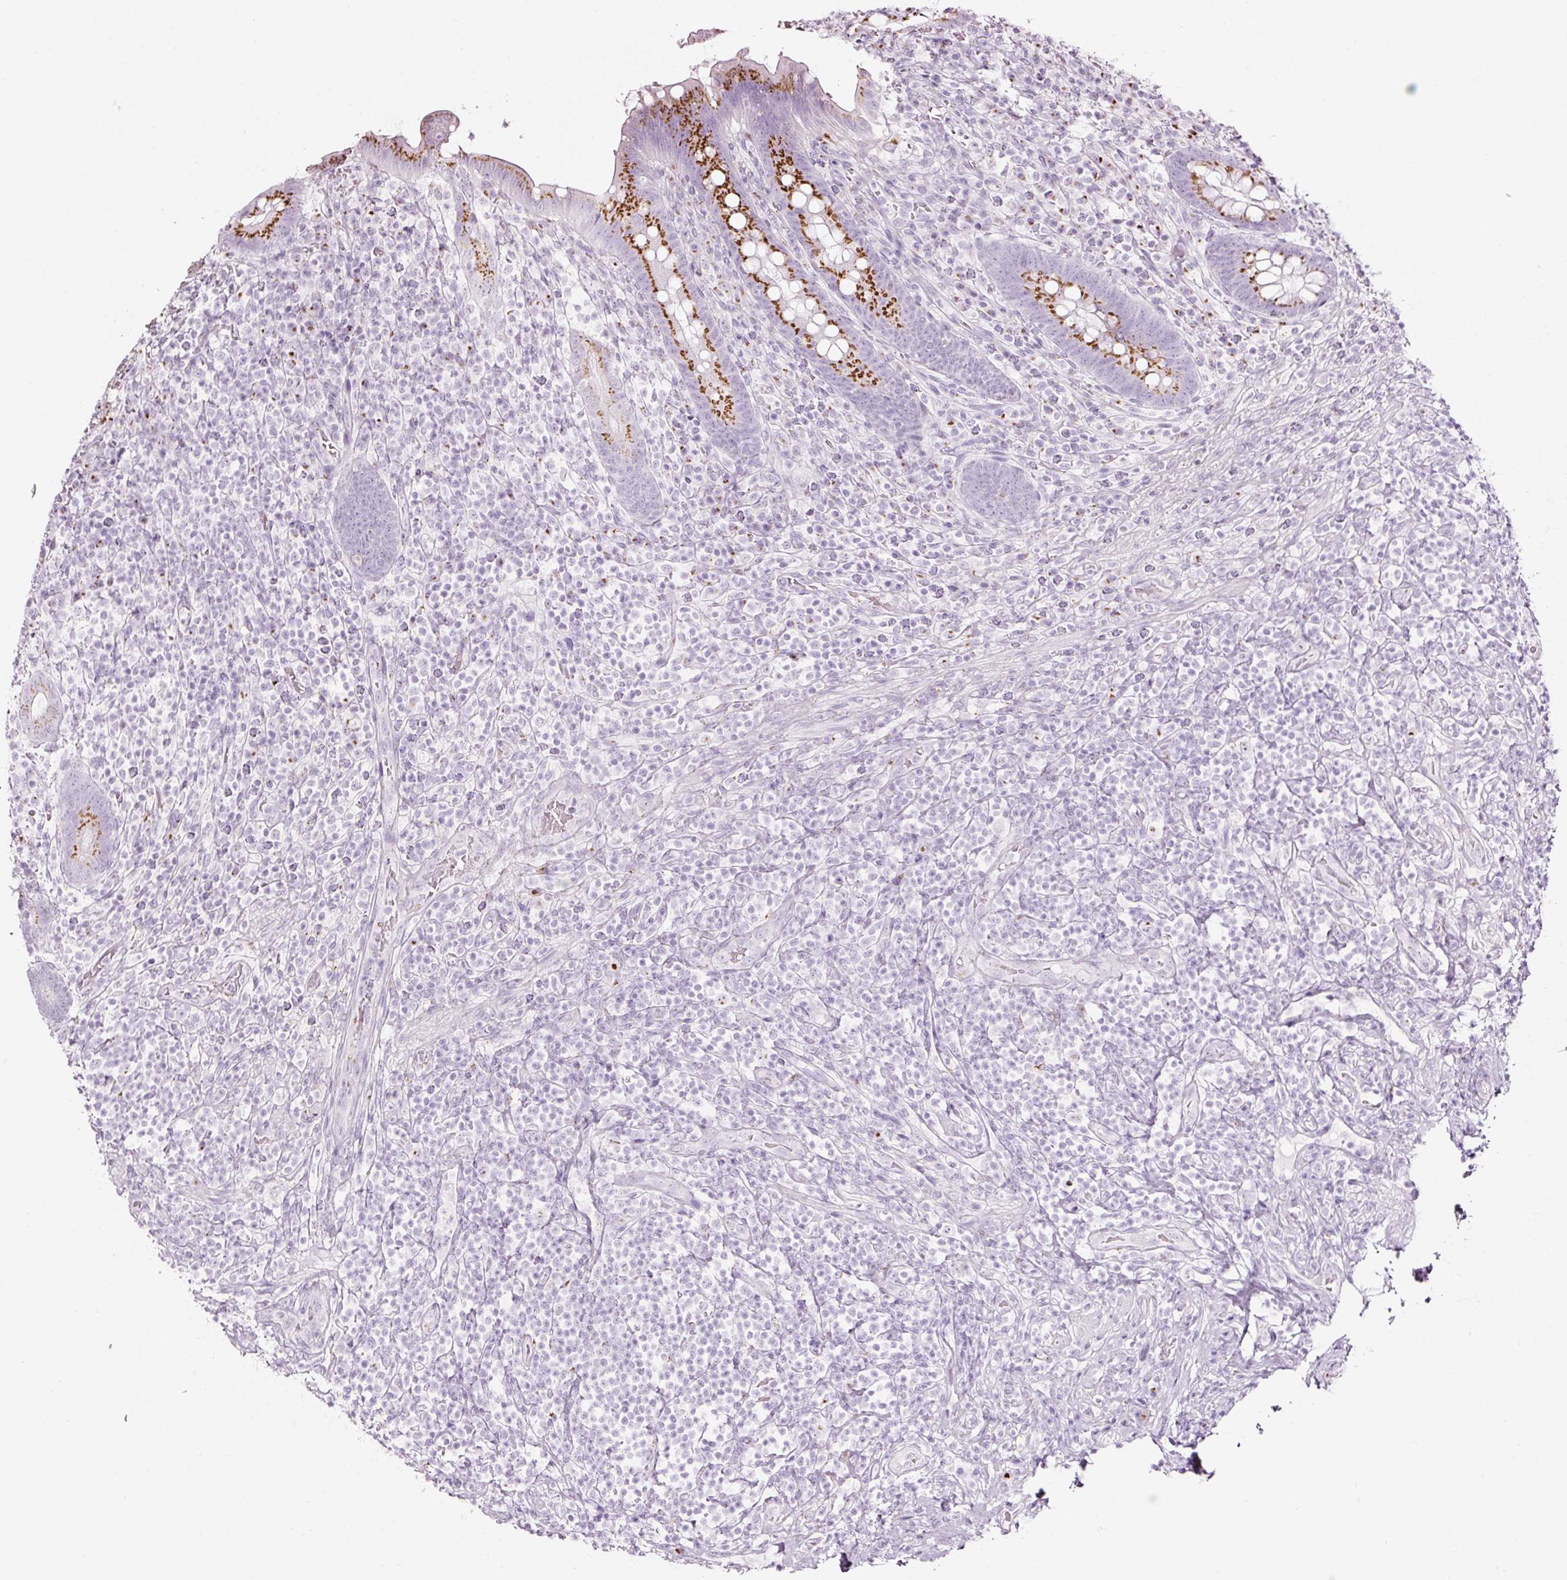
{"staining": {"intensity": "strong", "quantity": ">75%", "location": "cytoplasmic/membranous"}, "tissue": "appendix", "cell_type": "Glandular cells", "image_type": "normal", "snomed": [{"axis": "morphology", "description": "Normal tissue, NOS"}, {"axis": "topography", "description": "Appendix"}], "caption": "This is a histology image of IHC staining of normal appendix, which shows strong staining in the cytoplasmic/membranous of glandular cells.", "gene": "SDF4", "patient": {"sex": "female", "age": 43}}